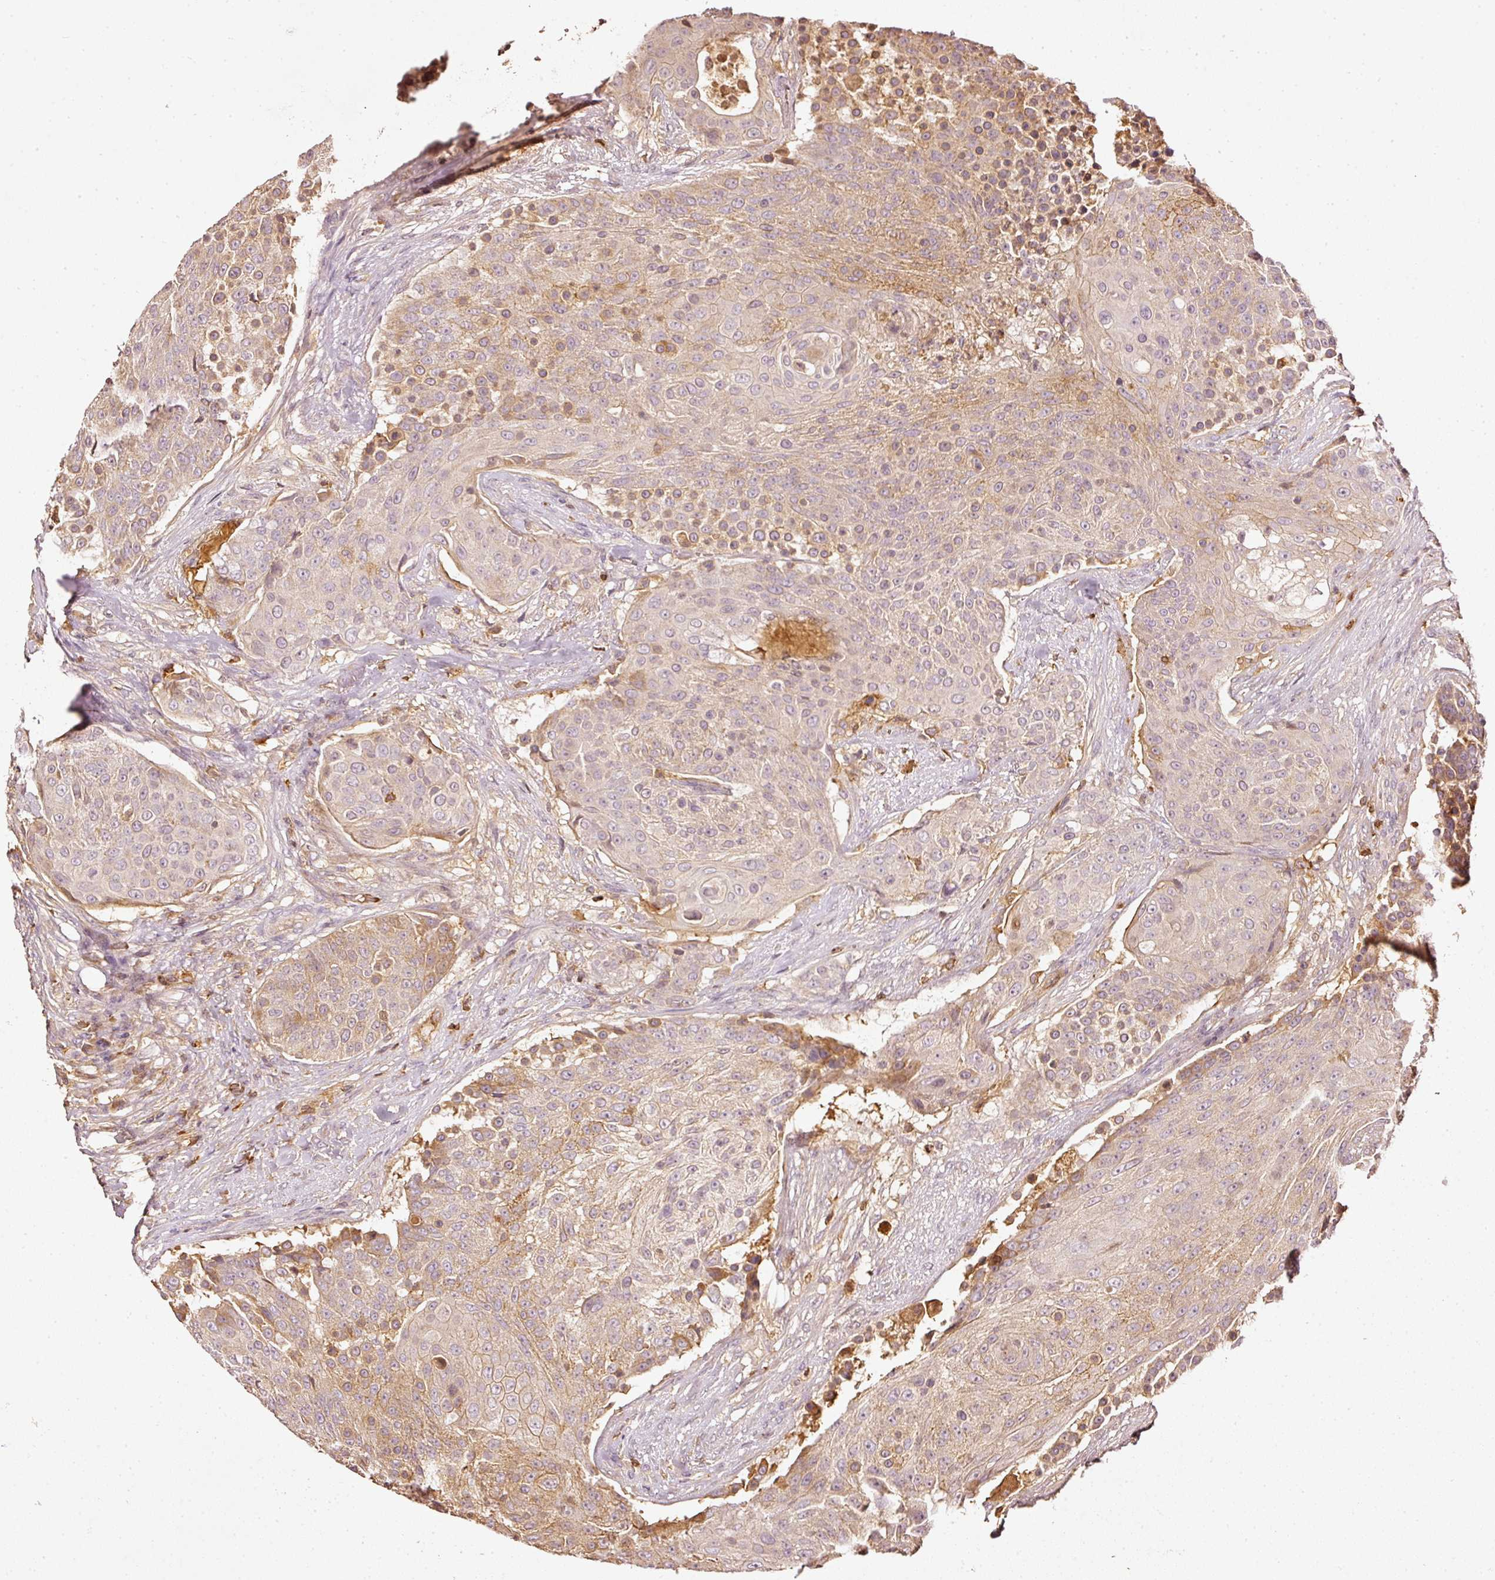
{"staining": {"intensity": "moderate", "quantity": "<25%", "location": "cytoplasmic/membranous"}, "tissue": "urothelial cancer", "cell_type": "Tumor cells", "image_type": "cancer", "snomed": [{"axis": "morphology", "description": "Urothelial carcinoma, High grade"}, {"axis": "topography", "description": "Urinary bladder"}], "caption": "Tumor cells reveal low levels of moderate cytoplasmic/membranous expression in approximately <25% of cells in human urothelial cancer.", "gene": "EVL", "patient": {"sex": "female", "age": 63}}